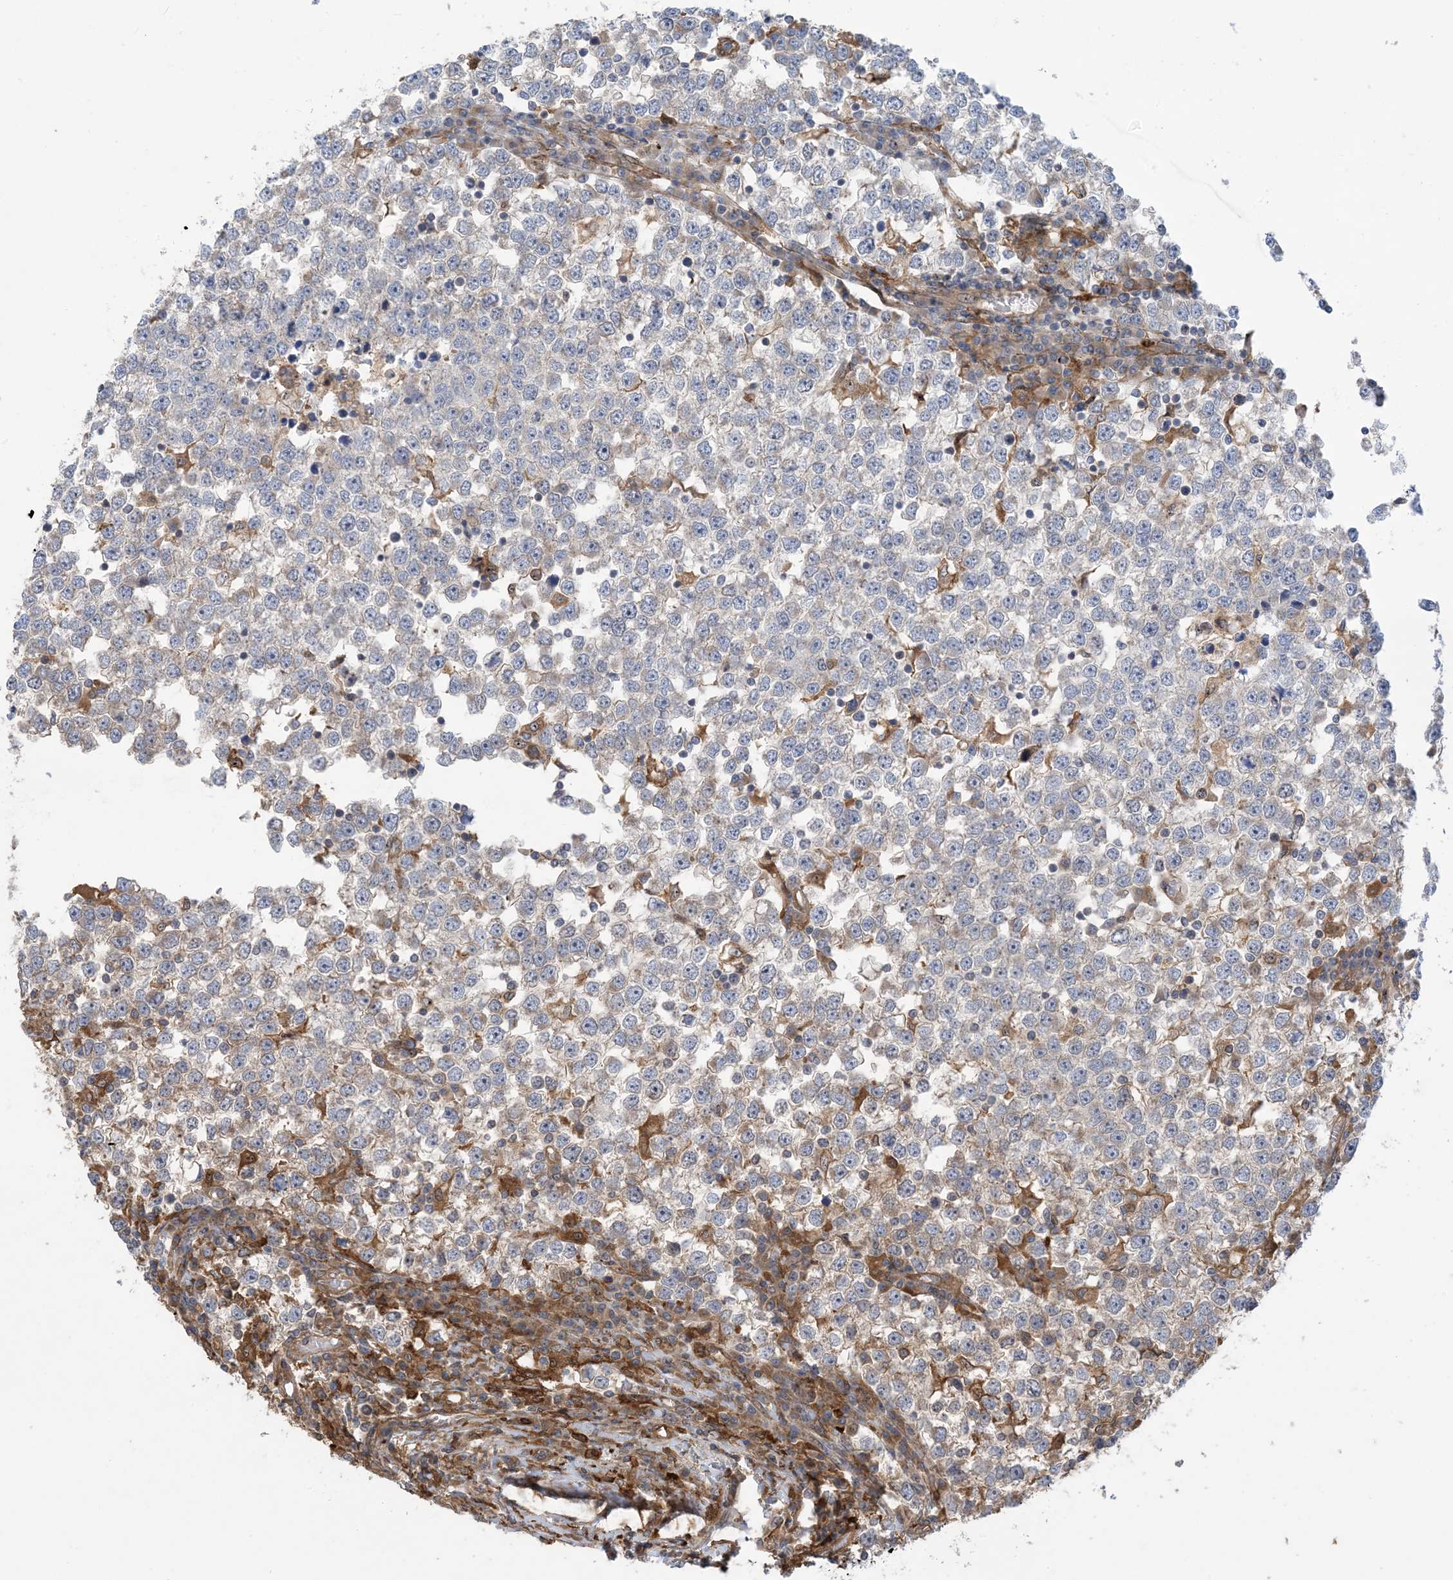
{"staining": {"intensity": "weak", "quantity": "<25%", "location": "cytoplasmic/membranous"}, "tissue": "testis cancer", "cell_type": "Tumor cells", "image_type": "cancer", "snomed": [{"axis": "morphology", "description": "Seminoma, NOS"}, {"axis": "topography", "description": "Testis"}], "caption": "The IHC image has no significant positivity in tumor cells of seminoma (testis) tissue.", "gene": "HS1BP3", "patient": {"sex": "male", "age": 65}}